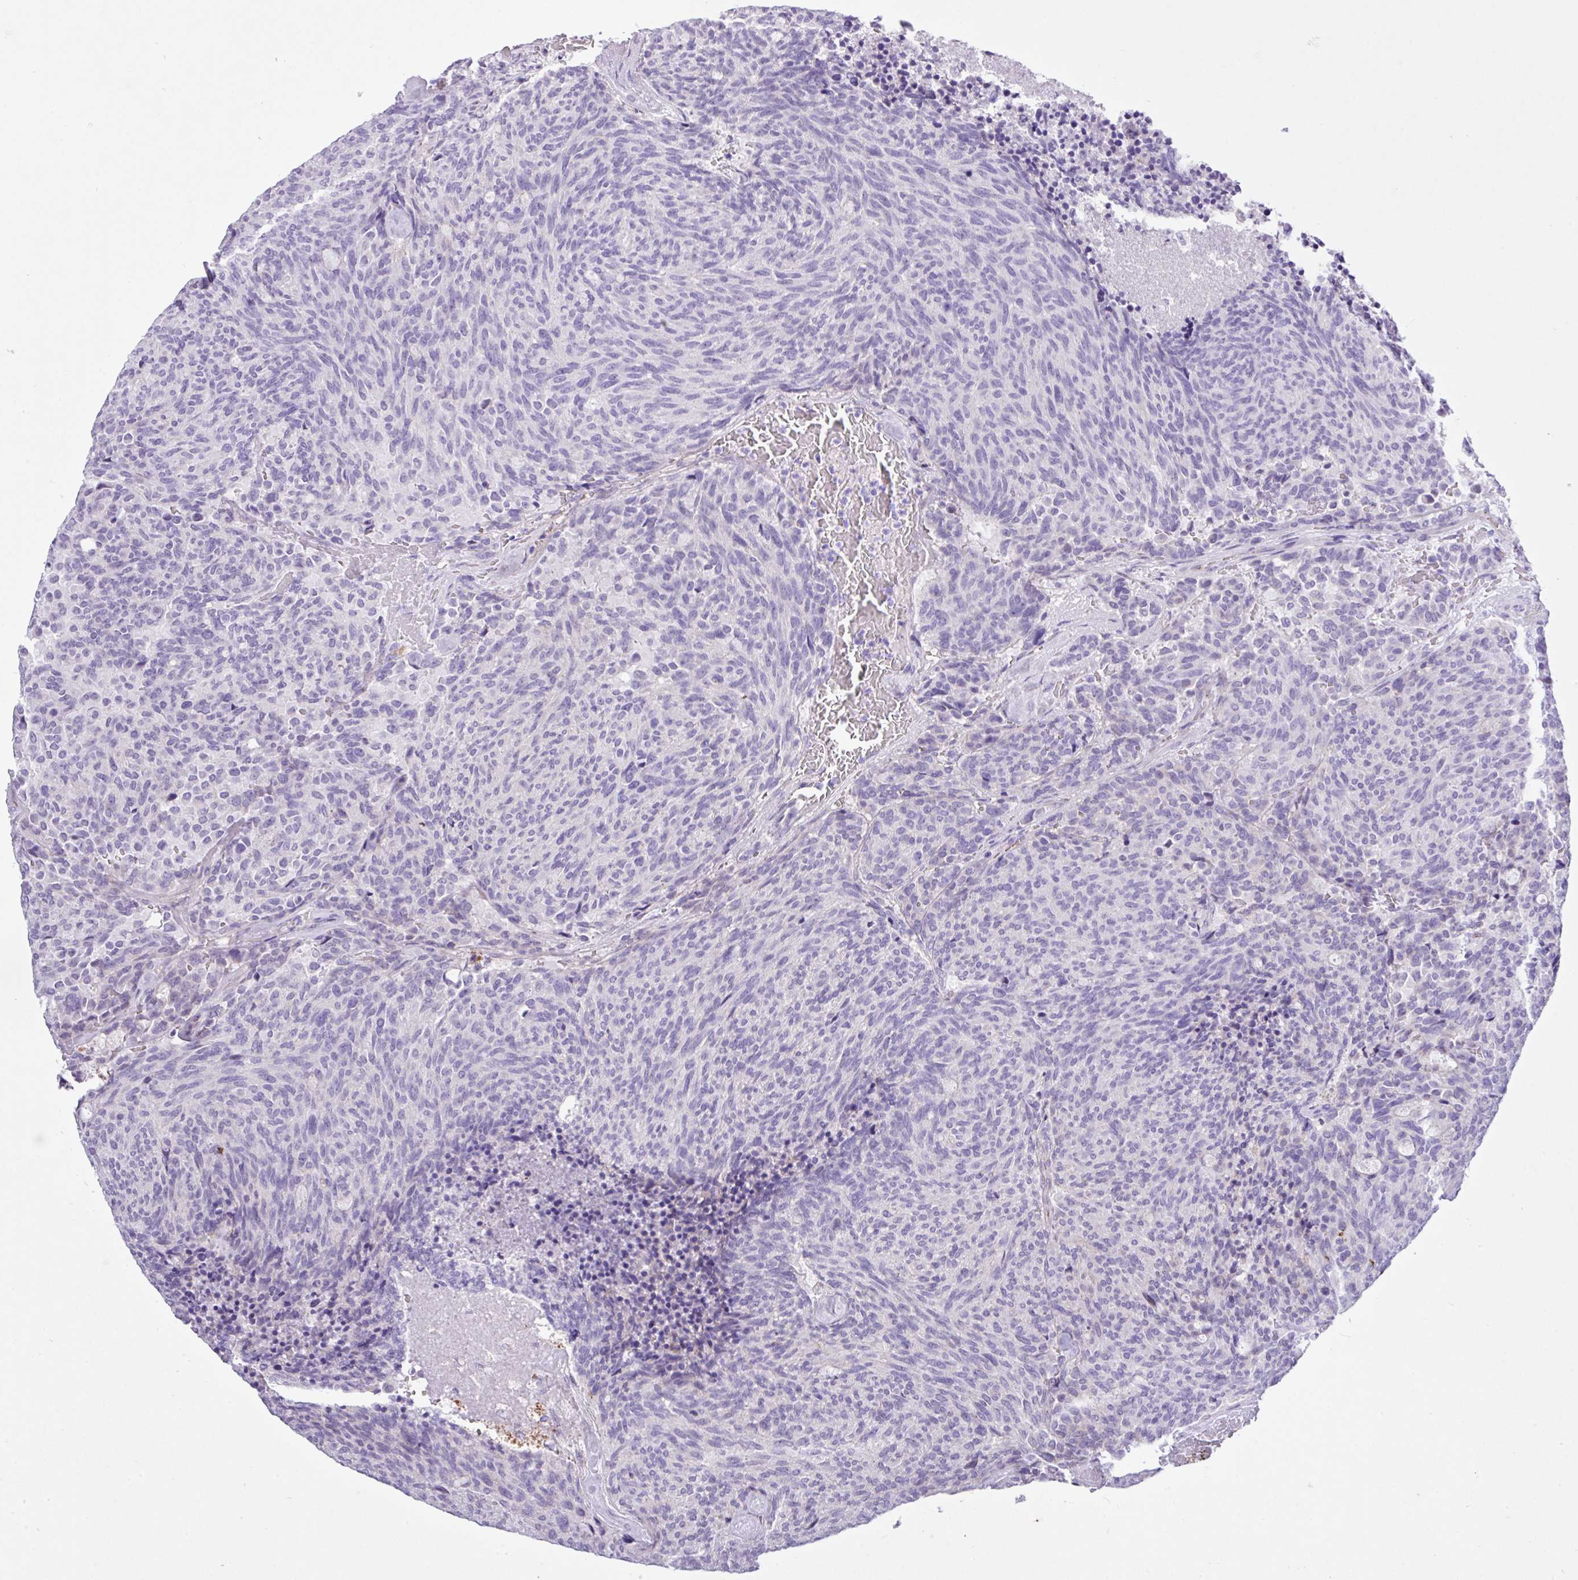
{"staining": {"intensity": "negative", "quantity": "none", "location": "none"}, "tissue": "carcinoid", "cell_type": "Tumor cells", "image_type": "cancer", "snomed": [{"axis": "morphology", "description": "Carcinoid, malignant, NOS"}, {"axis": "topography", "description": "Pancreas"}], "caption": "DAB (3,3'-diaminobenzidine) immunohistochemical staining of carcinoid exhibits no significant staining in tumor cells.", "gene": "SPINK8", "patient": {"sex": "female", "age": 54}}